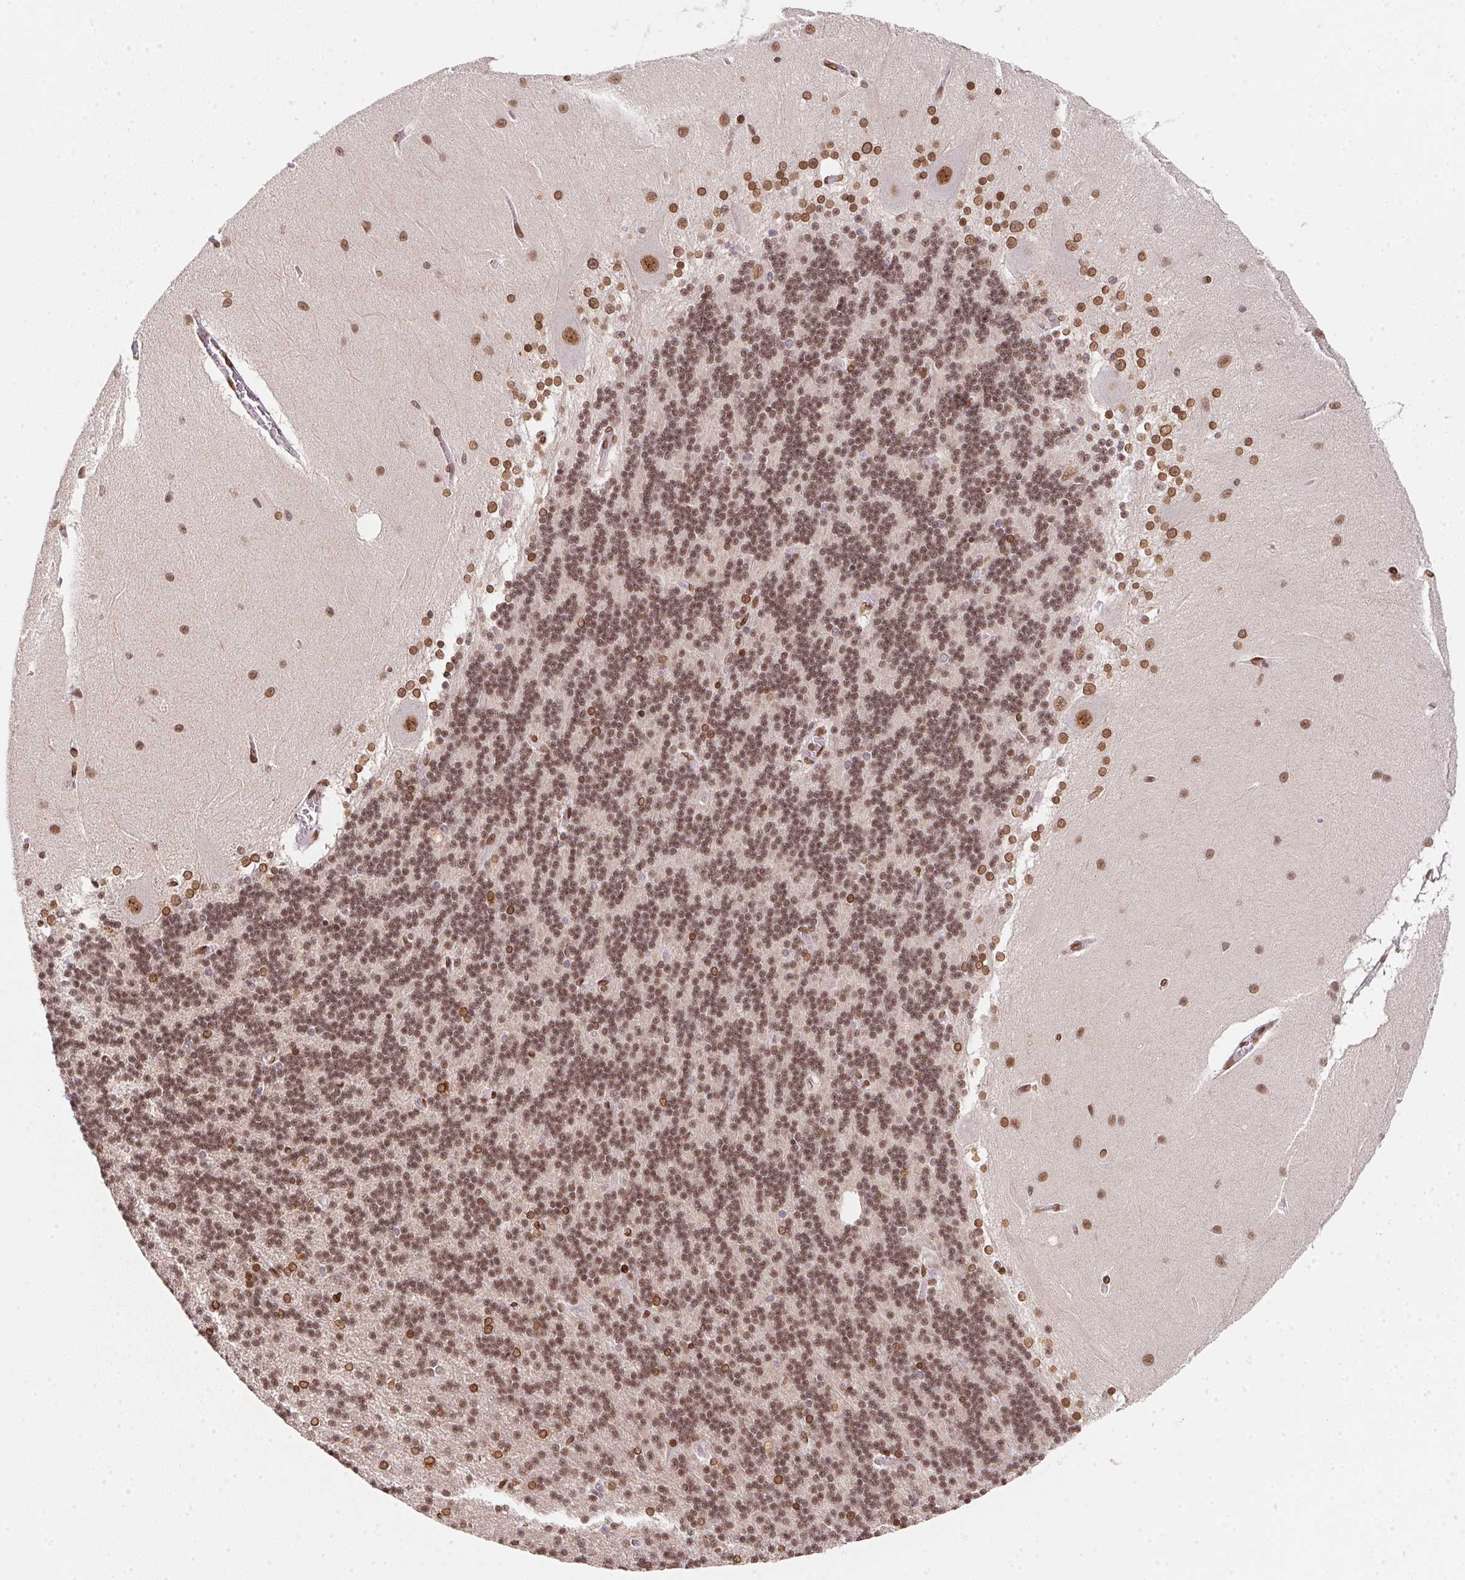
{"staining": {"intensity": "moderate", "quantity": "25%-75%", "location": "nuclear"}, "tissue": "cerebellum", "cell_type": "Cells in granular layer", "image_type": "normal", "snomed": [{"axis": "morphology", "description": "Normal tissue, NOS"}, {"axis": "topography", "description": "Cerebellum"}], "caption": "Cells in granular layer reveal medium levels of moderate nuclear staining in approximately 25%-75% of cells in benign cerebellum.", "gene": "SAP30BP", "patient": {"sex": "female", "age": 54}}